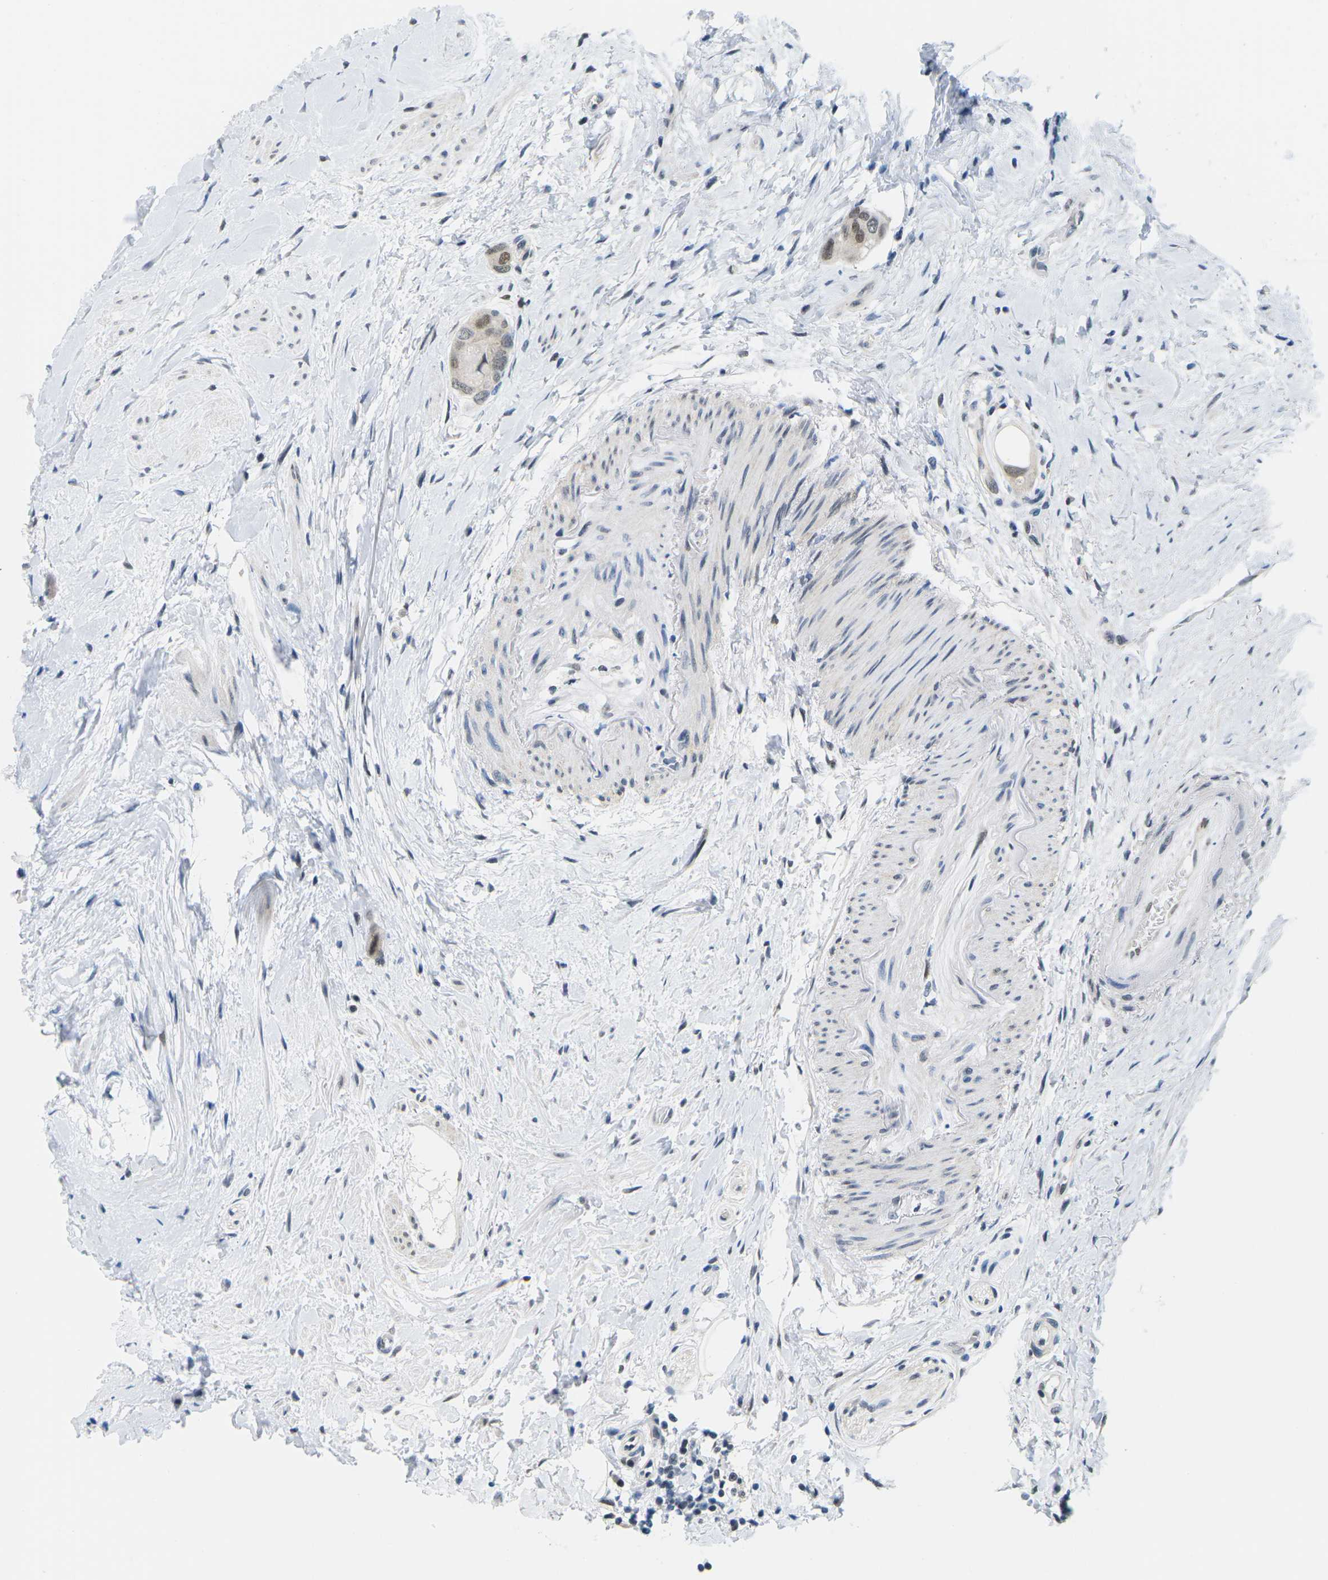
{"staining": {"intensity": "moderate", "quantity": "25%-75%", "location": "nuclear"}, "tissue": "colorectal cancer", "cell_type": "Tumor cells", "image_type": "cancer", "snomed": [{"axis": "morphology", "description": "Adenocarcinoma, NOS"}, {"axis": "topography", "description": "Rectum"}], "caption": "Brown immunohistochemical staining in colorectal adenocarcinoma shows moderate nuclear staining in about 25%-75% of tumor cells. The protein is stained brown, and the nuclei are stained in blue (DAB IHC with brightfield microscopy, high magnification).", "gene": "UBA7", "patient": {"sex": "male", "age": 51}}